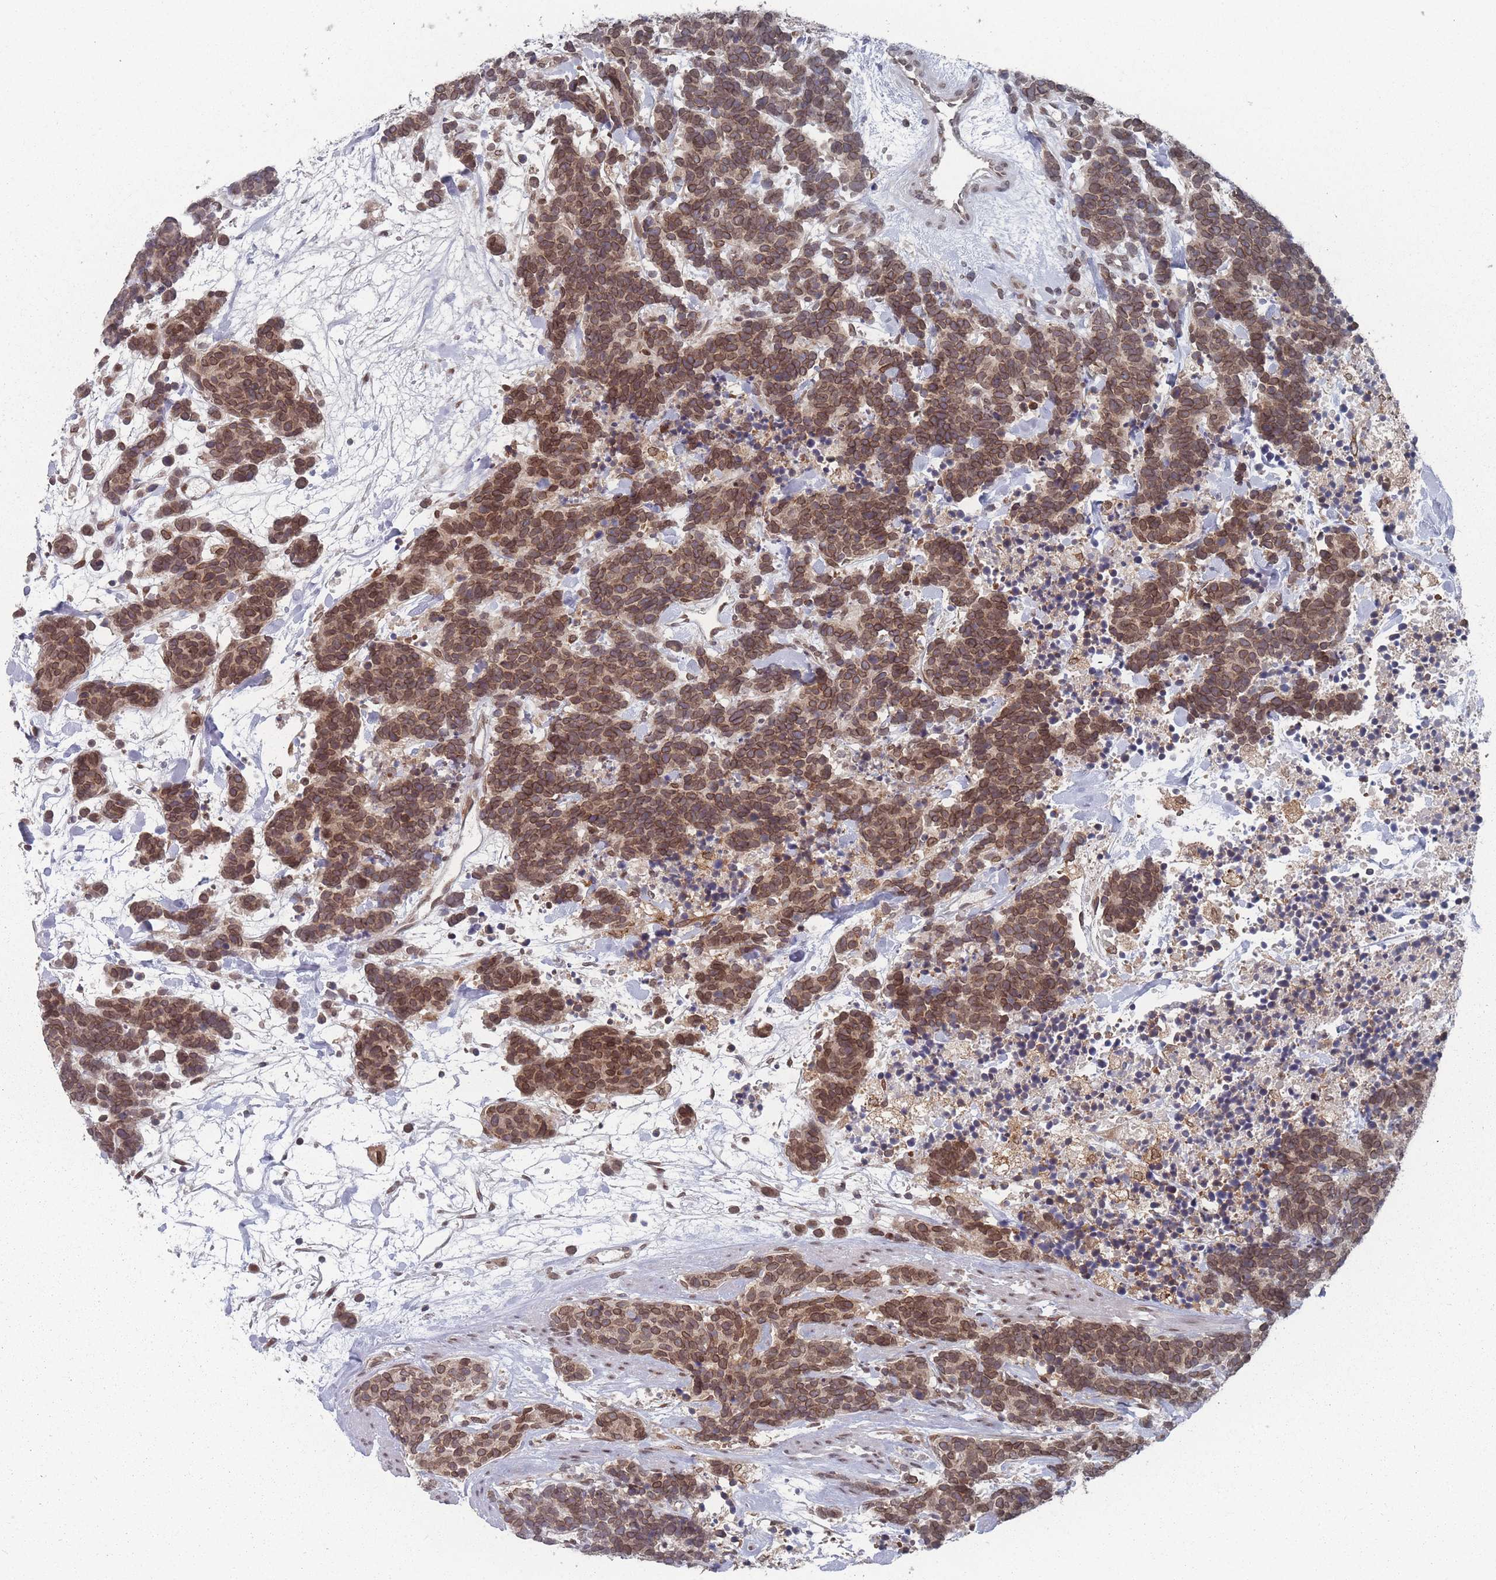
{"staining": {"intensity": "moderate", "quantity": ">75%", "location": "cytoplasmic/membranous,nuclear"}, "tissue": "carcinoid", "cell_type": "Tumor cells", "image_type": "cancer", "snomed": [{"axis": "morphology", "description": "Carcinoma, NOS"}, {"axis": "morphology", "description": "Carcinoid, malignant, NOS"}, {"axis": "topography", "description": "Prostate"}], "caption": "A medium amount of moderate cytoplasmic/membranous and nuclear positivity is identified in approximately >75% of tumor cells in carcinoid tissue. The staining was performed using DAB to visualize the protein expression in brown, while the nuclei were stained in blue with hematoxylin (Magnification: 20x).", "gene": "TBC1D25", "patient": {"sex": "male", "age": 57}}